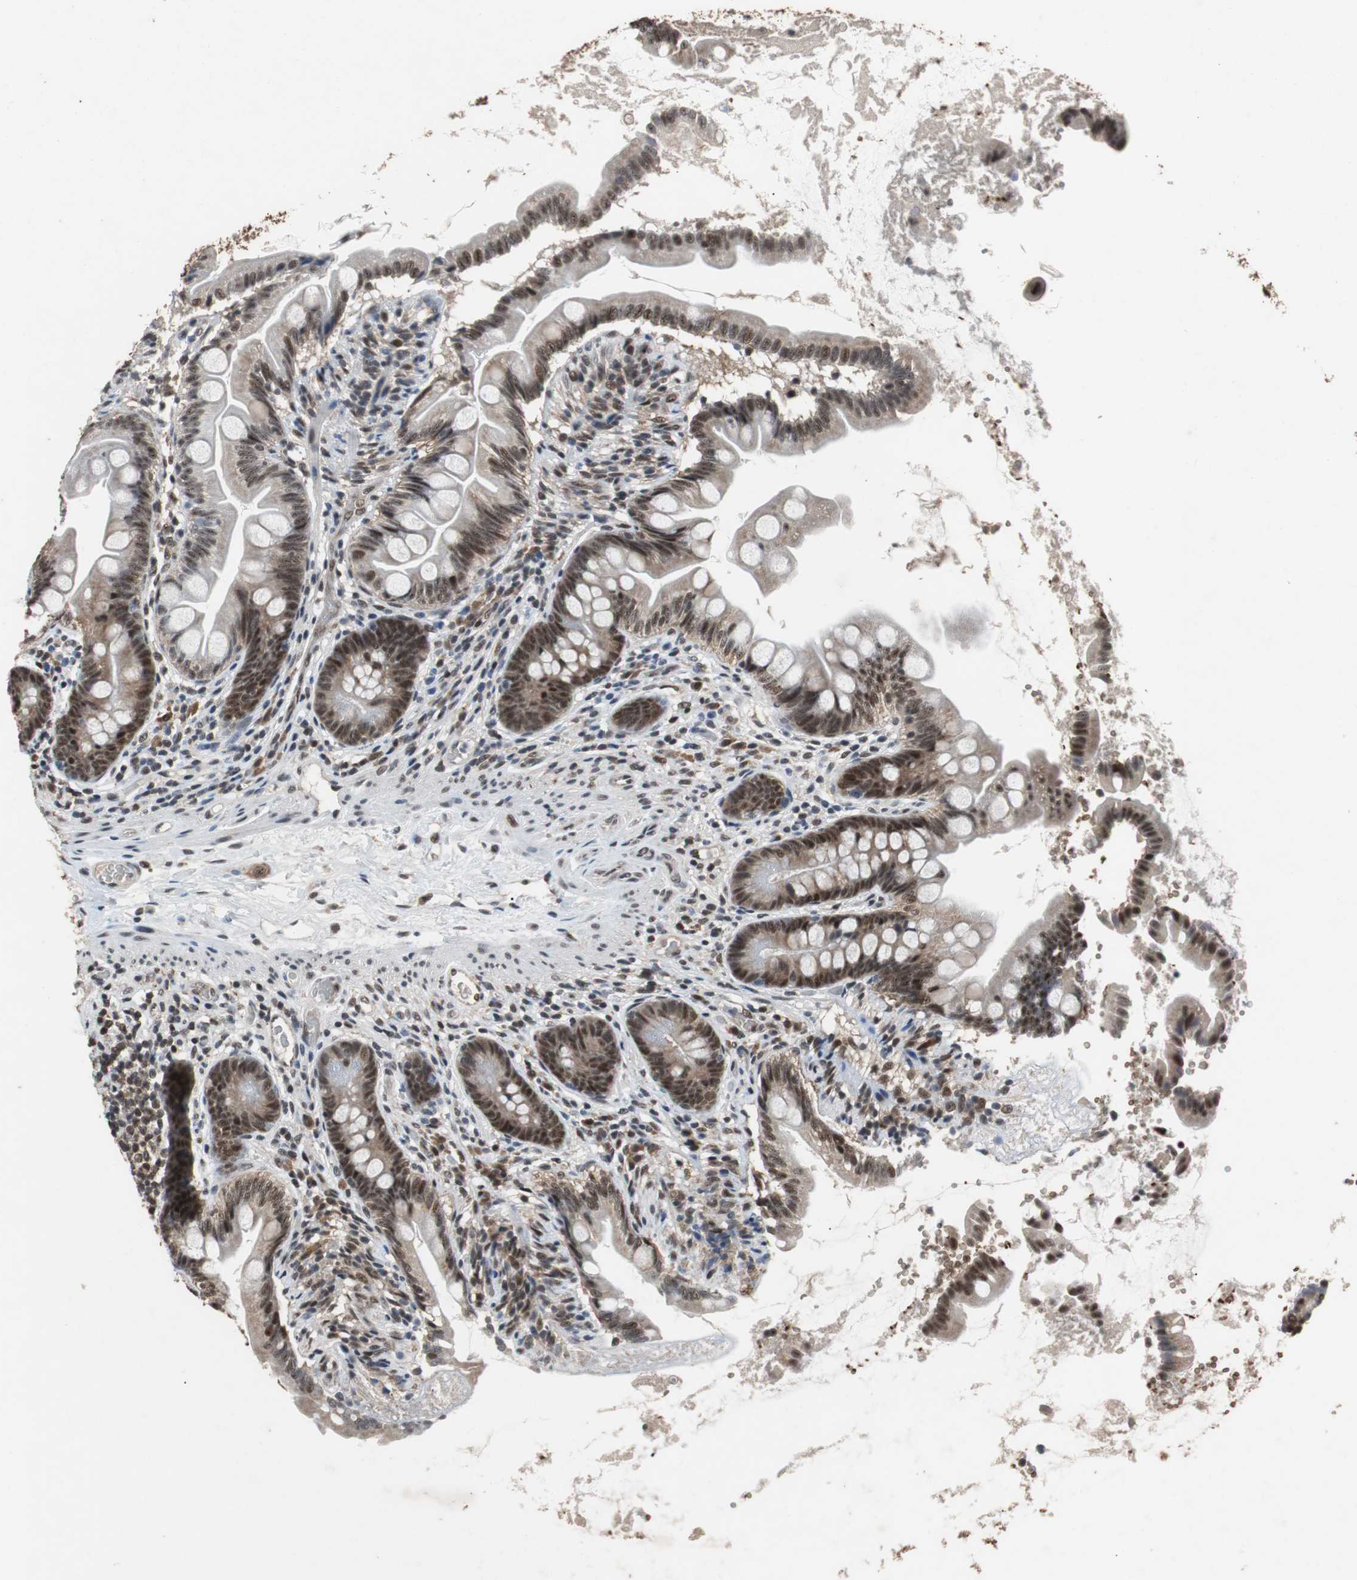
{"staining": {"intensity": "moderate", "quantity": ">75%", "location": "nuclear"}, "tissue": "small intestine", "cell_type": "Glandular cells", "image_type": "normal", "snomed": [{"axis": "morphology", "description": "Normal tissue, NOS"}, {"axis": "topography", "description": "Small intestine"}], "caption": "An immunohistochemistry (IHC) image of normal tissue is shown. Protein staining in brown shows moderate nuclear positivity in small intestine within glandular cells.", "gene": "USP28", "patient": {"sex": "female", "age": 56}}